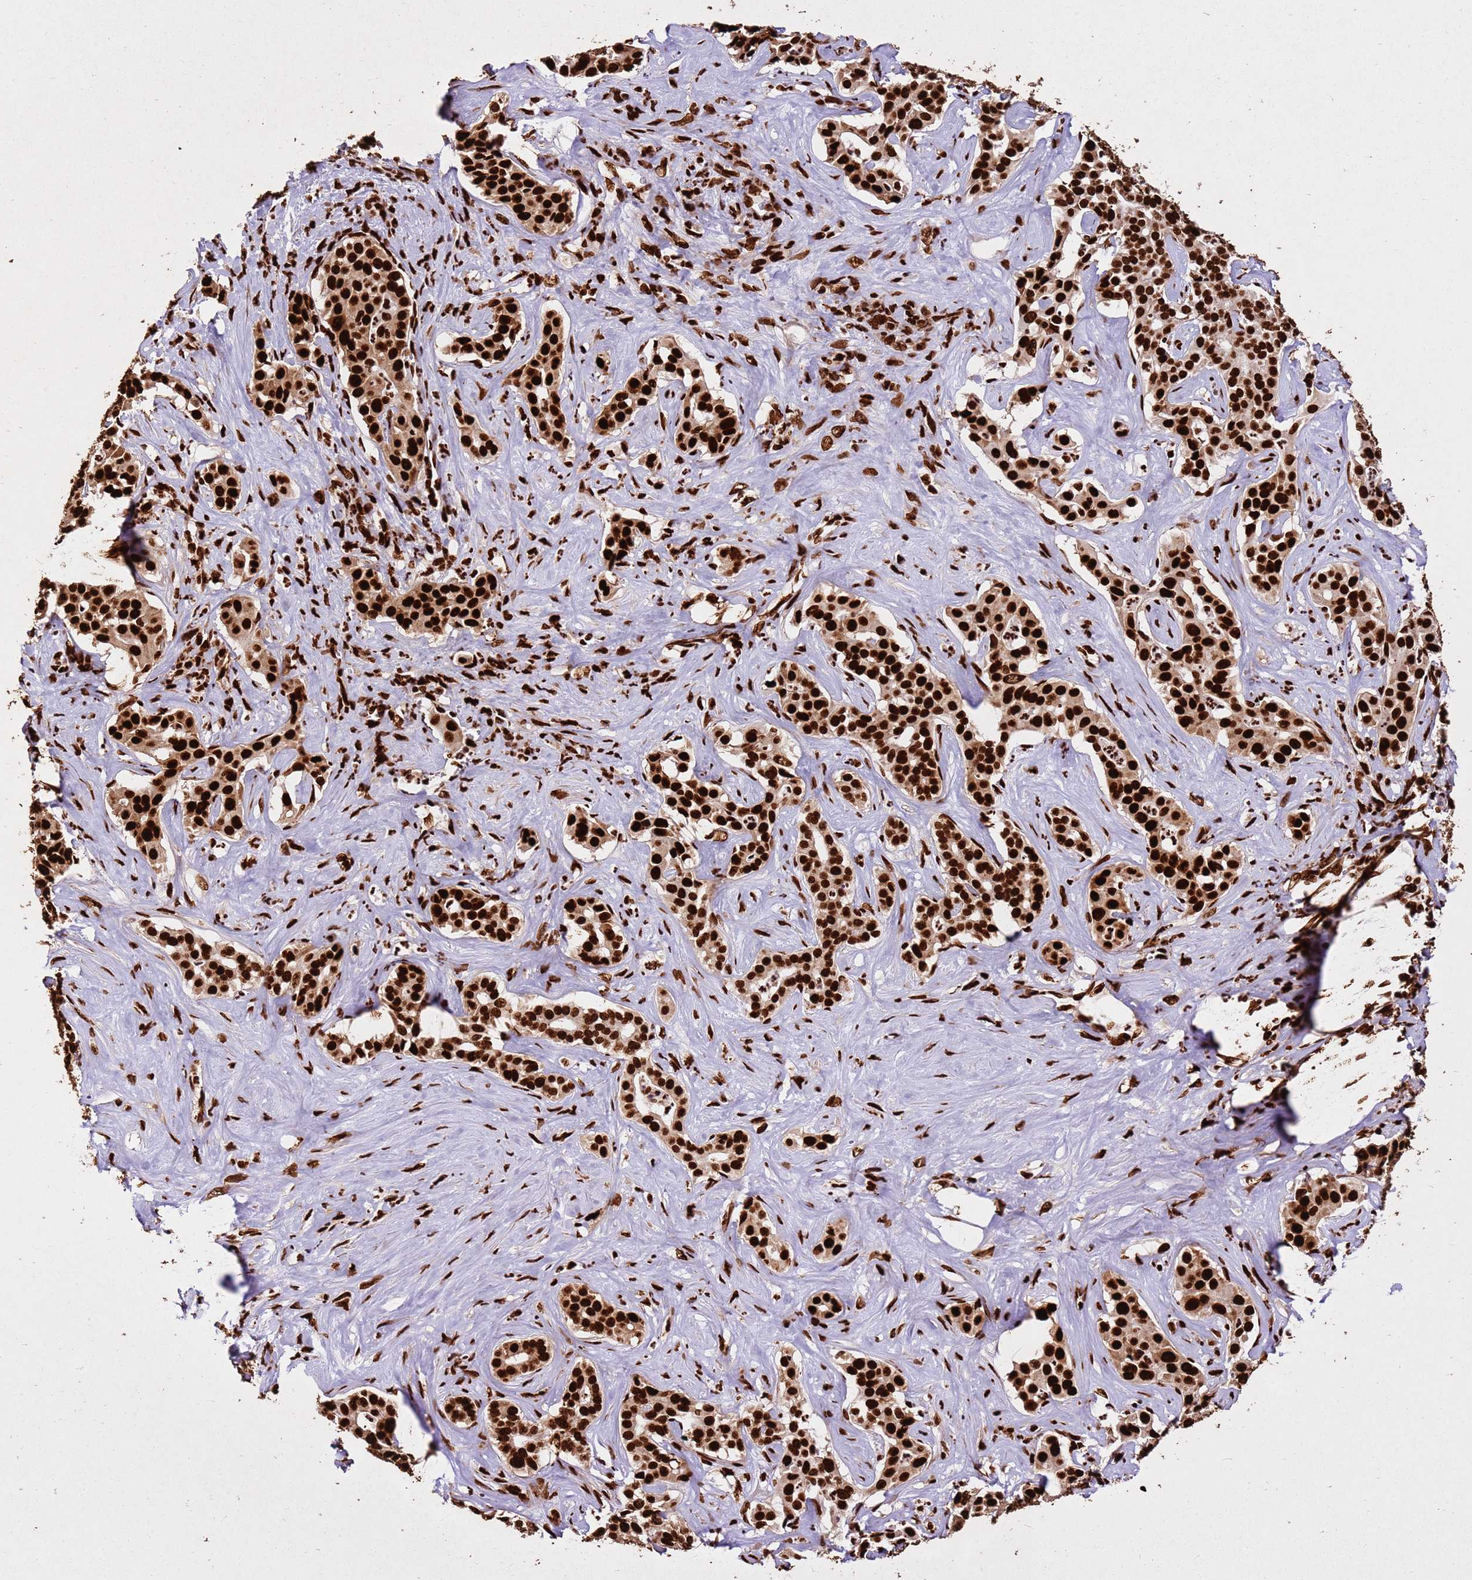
{"staining": {"intensity": "strong", "quantity": ">75%", "location": "nuclear"}, "tissue": "liver cancer", "cell_type": "Tumor cells", "image_type": "cancer", "snomed": [{"axis": "morphology", "description": "Cholangiocarcinoma"}, {"axis": "topography", "description": "Liver"}], "caption": "Liver cancer (cholangiocarcinoma) stained for a protein (brown) shows strong nuclear positive staining in approximately >75% of tumor cells.", "gene": "HNRNPAB", "patient": {"sex": "male", "age": 67}}